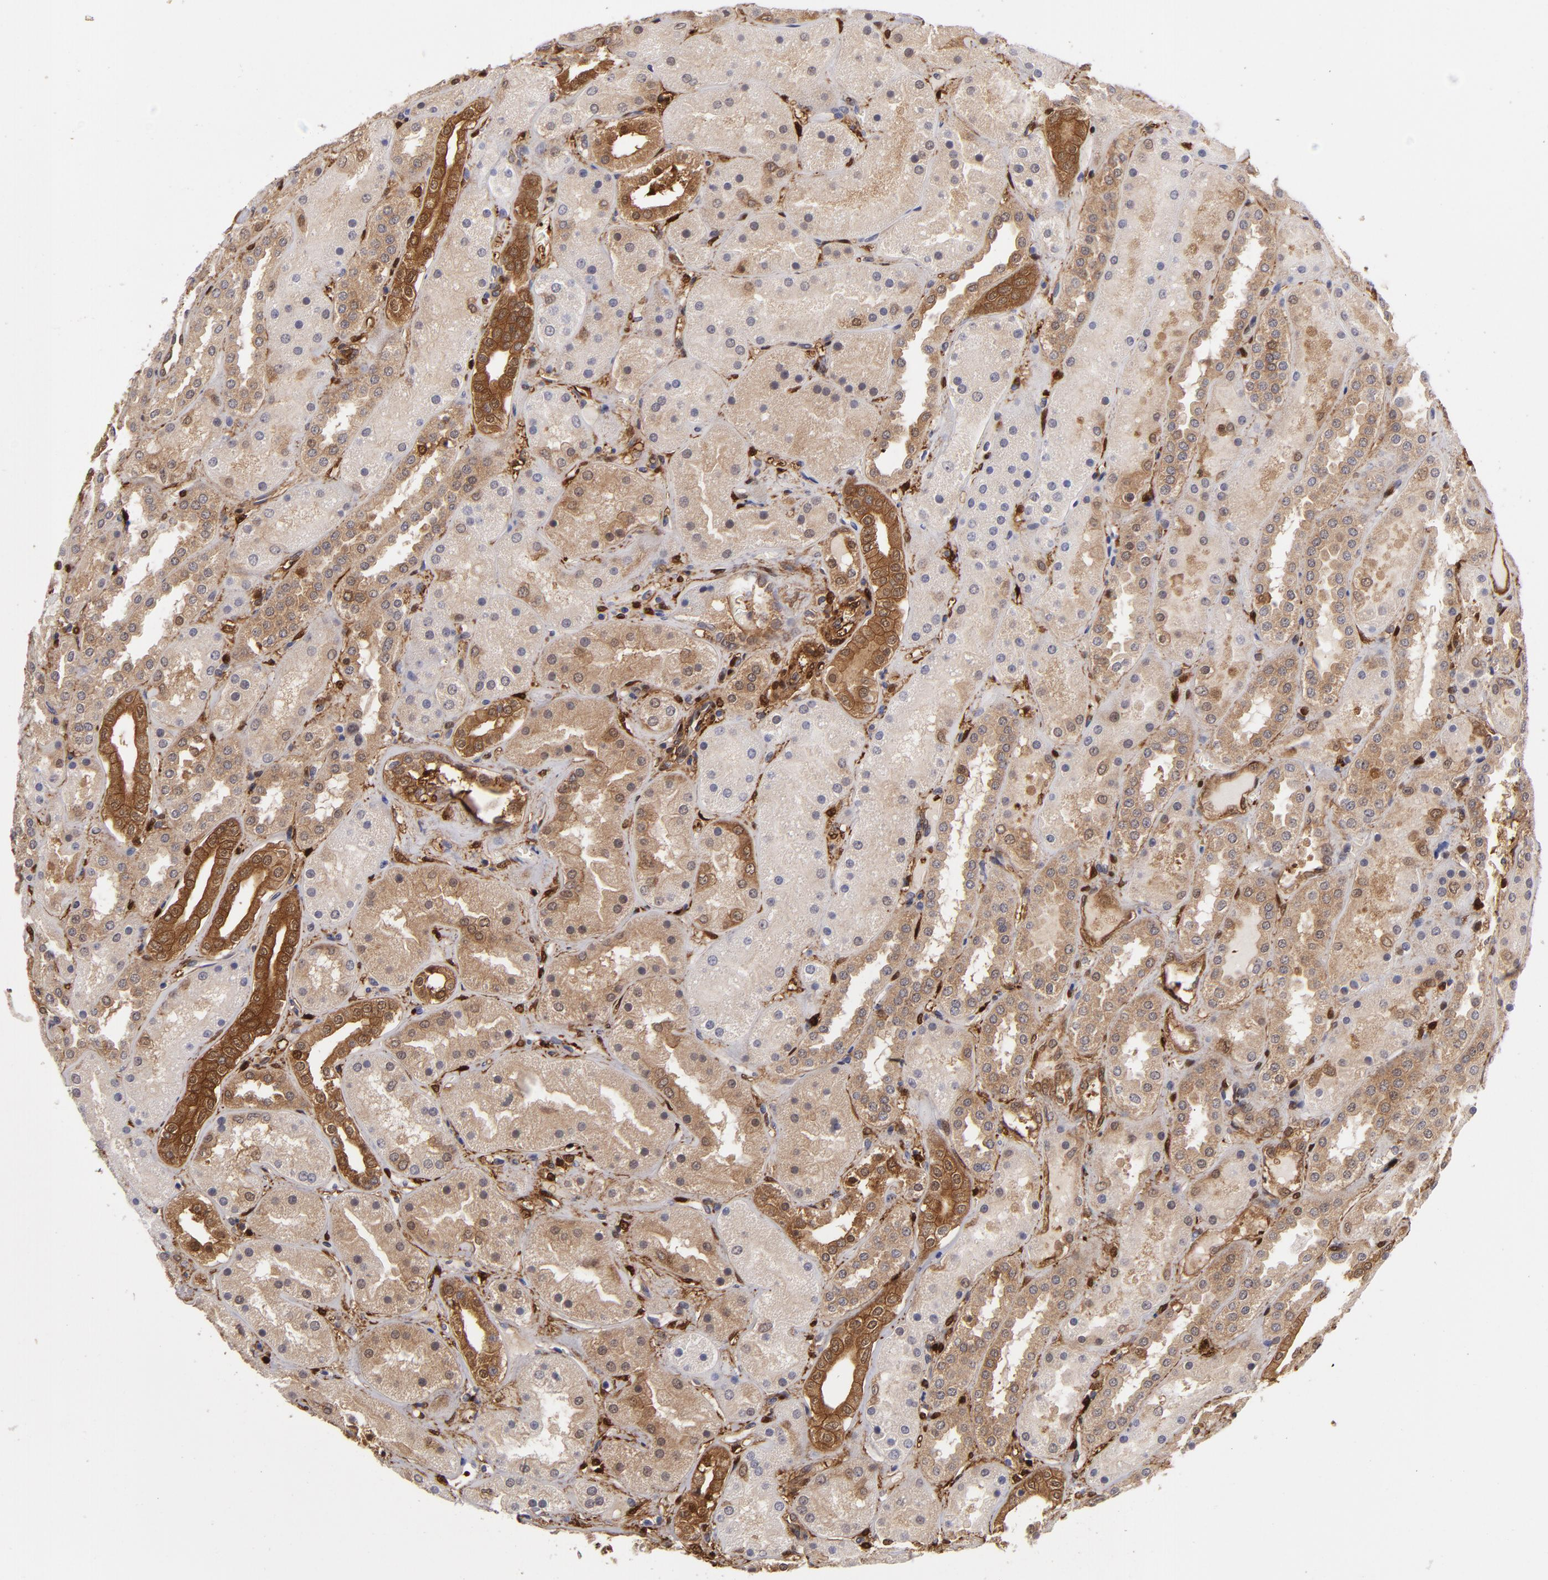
{"staining": {"intensity": "moderate", "quantity": "<25%", "location": "cytoplasmic/membranous"}, "tissue": "kidney", "cell_type": "Cells in glomeruli", "image_type": "normal", "snomed": [{"axis": "morphology", "description": "Normal tissue, NOS"}, {"axis": "topography", "description": "Kidney"}], "caption": "Human kidney stained with a brown dye exhibits moderate cytoplasmic/membranous positive staining in approximately <25% of cells in glomeruli.", "gene": "VCL", "patient": {"sex": "male", "age": 28}}